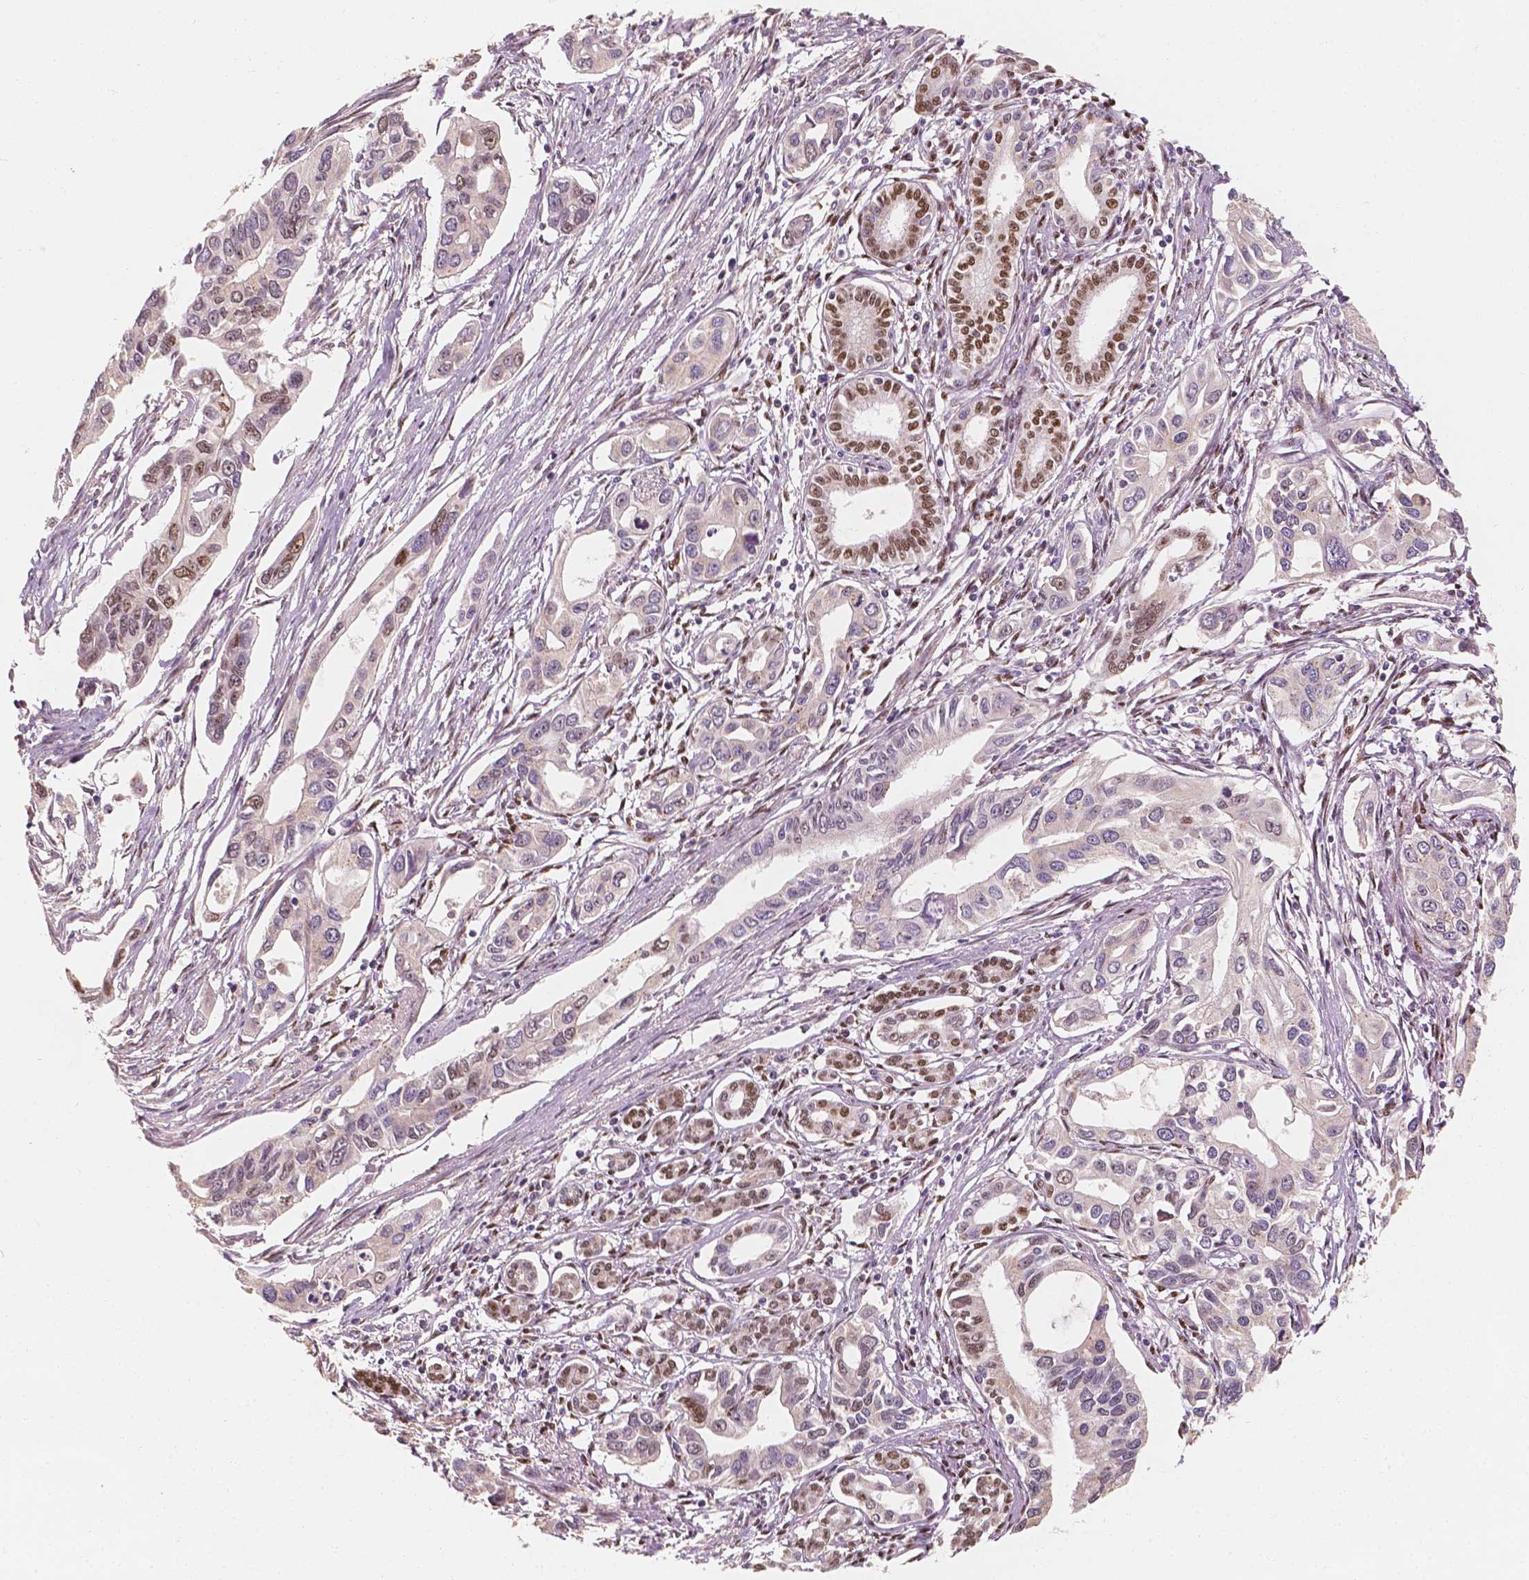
{"staining": {"intensity": "moderate", "quantity": "<25%", "location": "nuclear"}, "tissue": "pancreatic cancer", "cell_type": "Tumor cells", "image_type": "cancer", "snomed": [{"axis": "morphology", "description": "Adenocarcinoma, NOS"}, {"axis": "topography", "description": "Pancreas"}], "caption": "High-power microscopy captured an immunohistochemistry image of pancreatic cancer (adenocarcinoma), revealing moderate nuclear expression in approximately <25% of tumor cells. (DAB IHC with brightfield microscopy, high magnification).", "gene": "TBC1D17", "patient": {"sex": "male", "age": 60}}